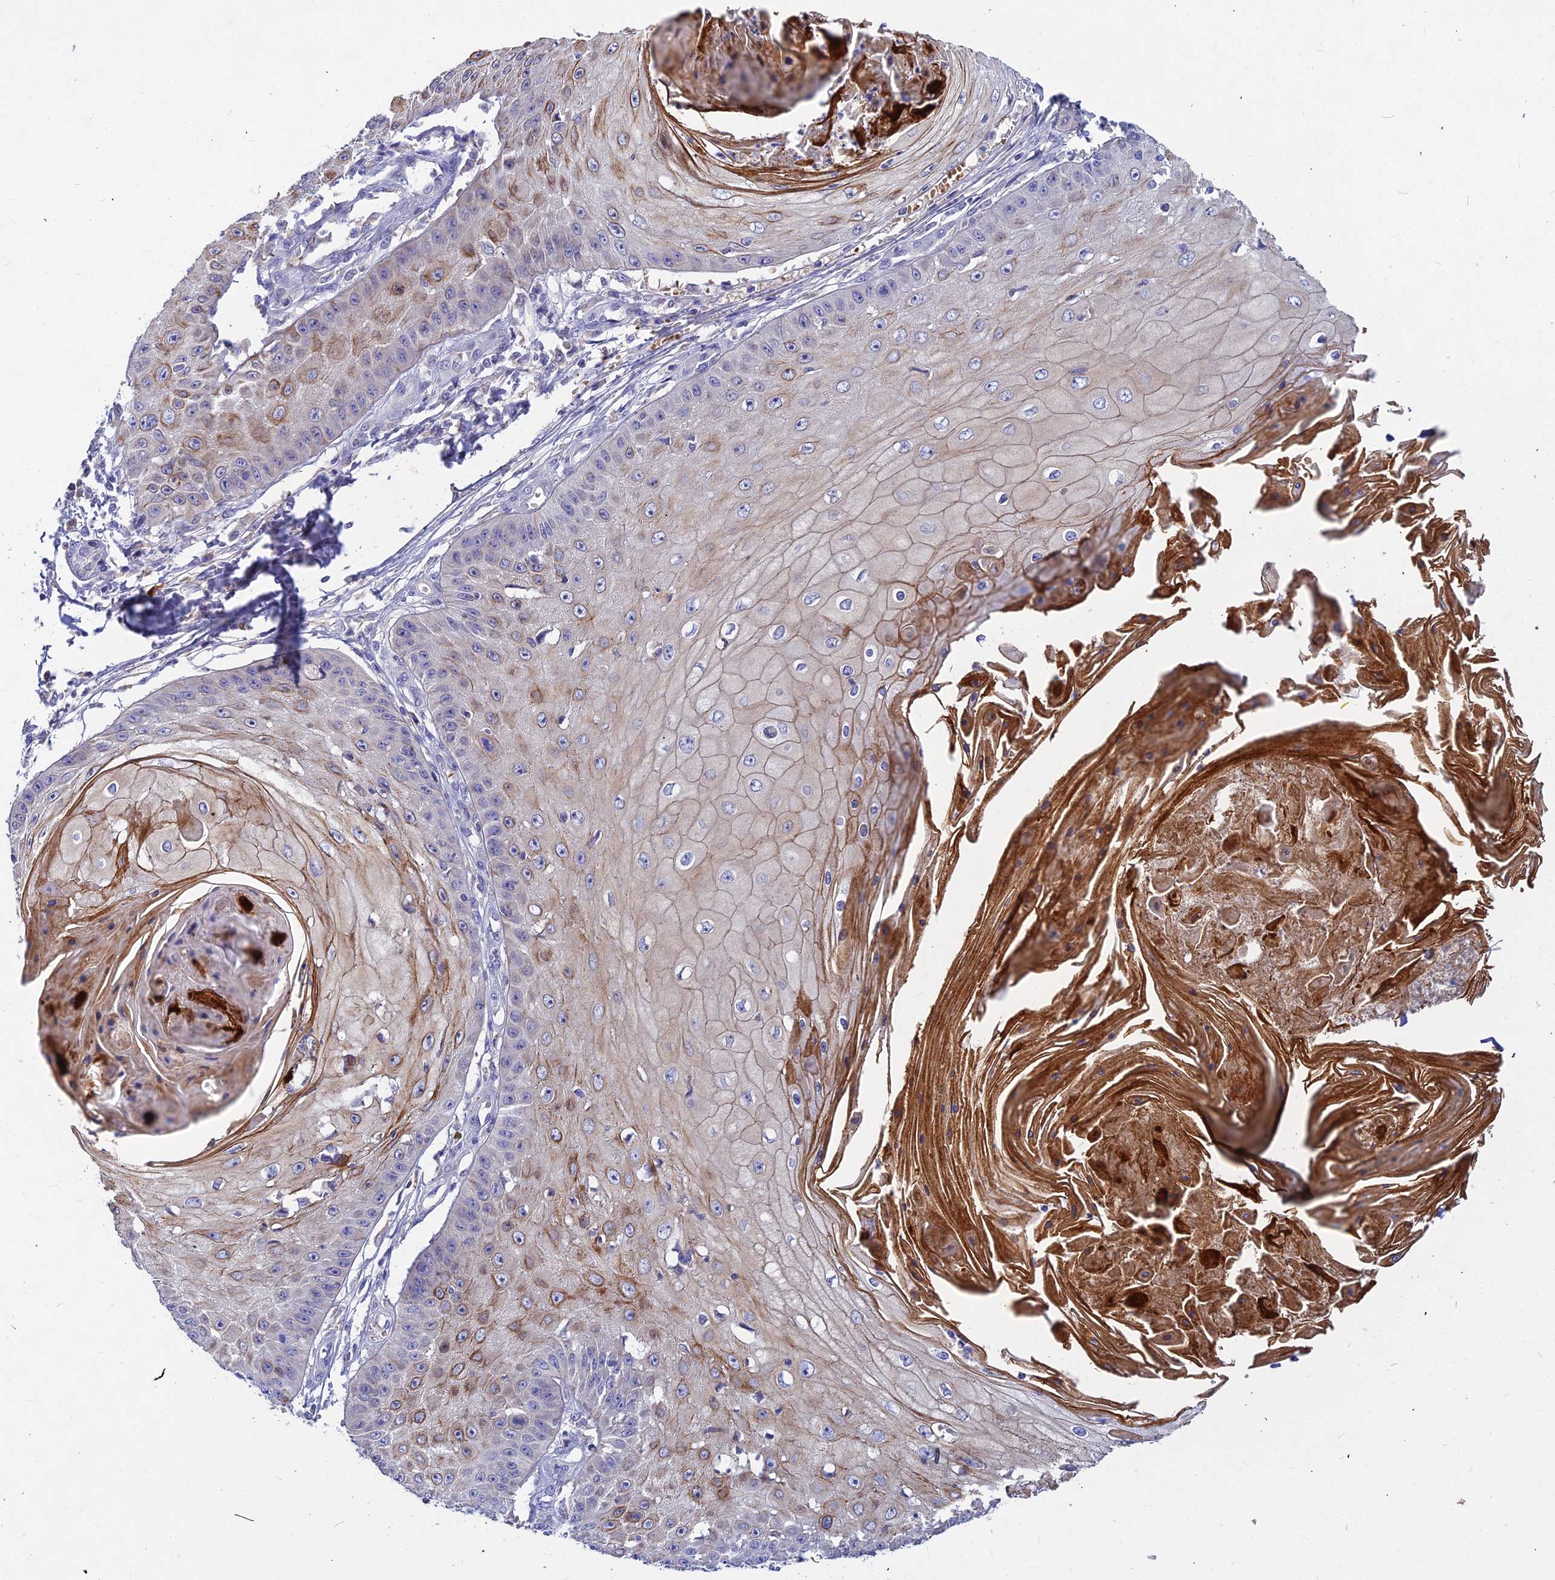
{"staining": {"intensity": "moderate", "quantity": "<25%", "location": "cytoplasmic/membranous"}, "tissue": "skin cancer", "cell_type": "Tumor cells", "image_type": "cancer", "snomed": [{"axis": "morphology", "description": "Squamous cell carcinoma, NOS"}, {"axis": "topography", "description": "Skin"}], "caption": "Immunohistochemical staining of skin cancer shows moderate cytoplasmic/membranous protein expression in about <25% of tumor cells. The staining was performed using DAB (3,3'-diaminobenzidine), with brown indicating positive protein expression. Nuclei are stained blue with hematoxylin.", "gene": "DMRTA1", "patient": {"sex": "male", "age": 70}}